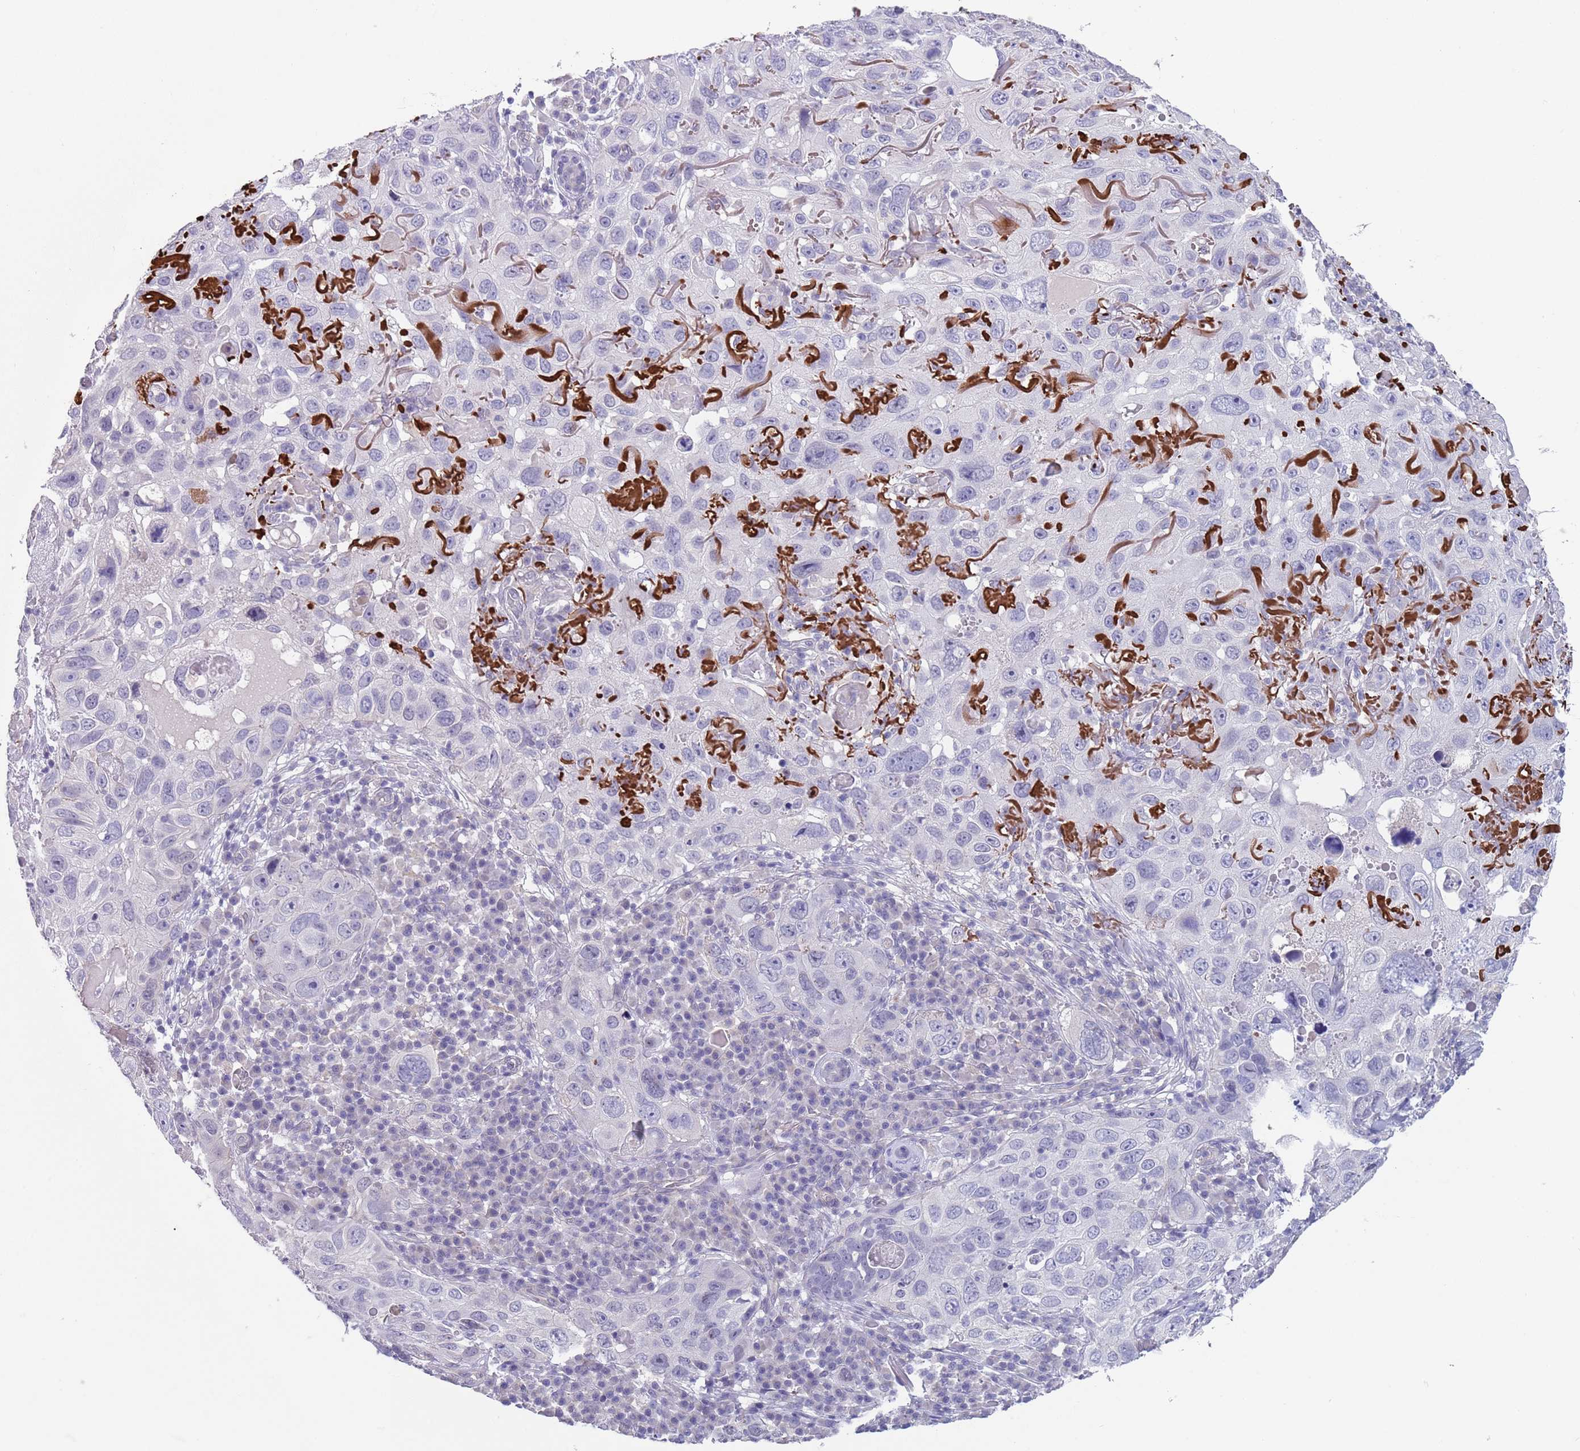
{"staining": {"intensity": "negative", "quantity": "none", "location": "none"}, "tissue": "skin cancer", "cell_type": "Tumor cells", "image_type": "cancer", "snomed": [{"axis": "morphology", "description": "Squamous cell carcinoma in situ, NOS"}, {"axis": "morphology", "description": "Squamous cell carcinoma, NOS"}, {"axis": "topography", "description": "Skin"}], "caption": "This is a image of immunohistochemistry (IHC) staining of skin cancer (squamous cell carcinoma), which shows no positivity in tumor cells.", "gene": "RNF169", "patient": {"sex": "male", "age": 93}}